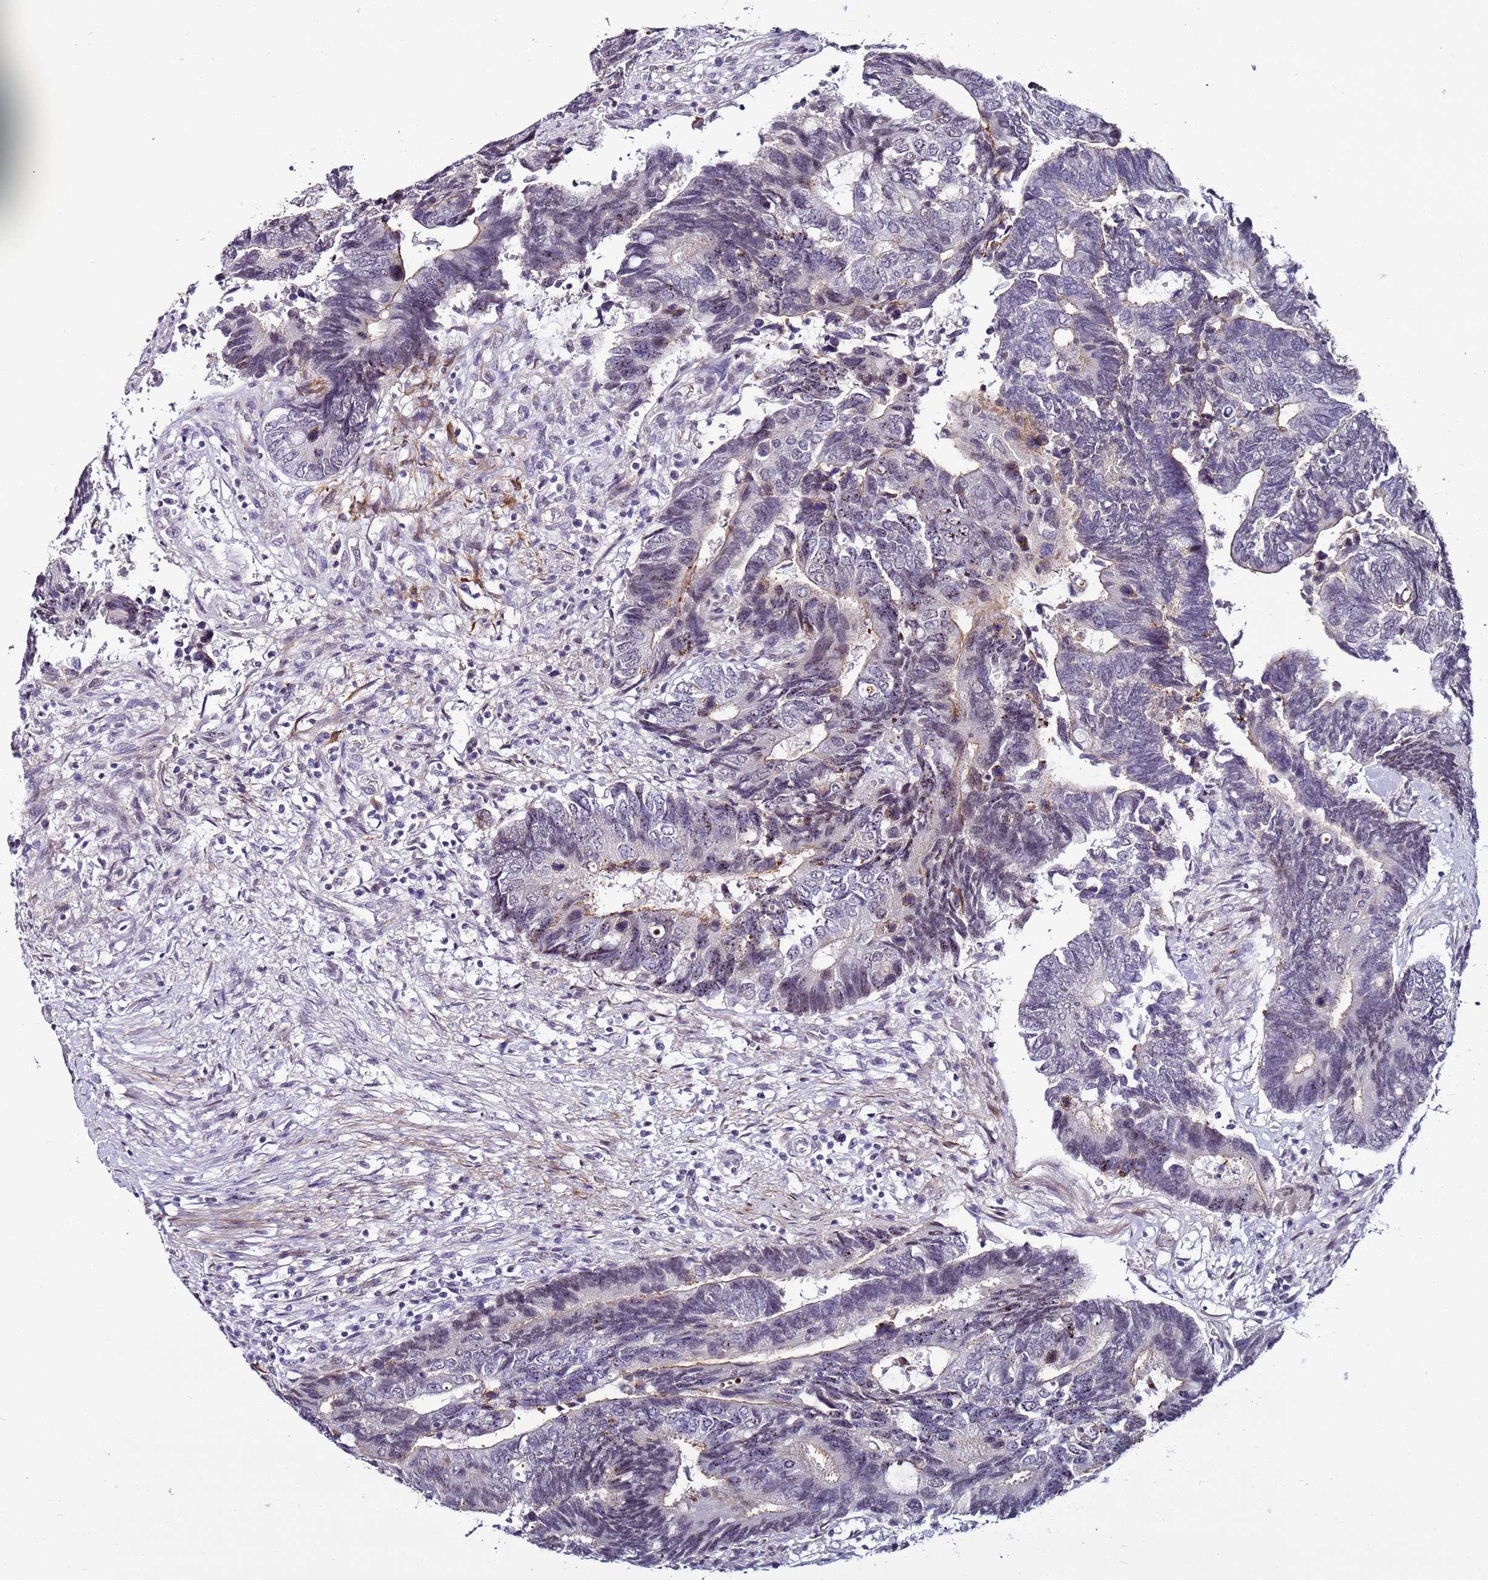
{"staining": {"intensity": "weak", "quantity": "<25%", "location": "cytoplasmic/membranous,nuclear"}, "tissue": "colorectal cancer", "cell_type": "Tumor cells", "image_type": "cancer", "snomed": [{"axis": "morphology", "description": "Adenocarcinoma, NOS"}, {"axis": "topography", "description": "Colon"}], "caption": "Micrograph shows no protein expression in tumor cells of colorectal cancer tissue.", "gene": "PSMA7", "patient": {"sex": "male", "age": 87}}